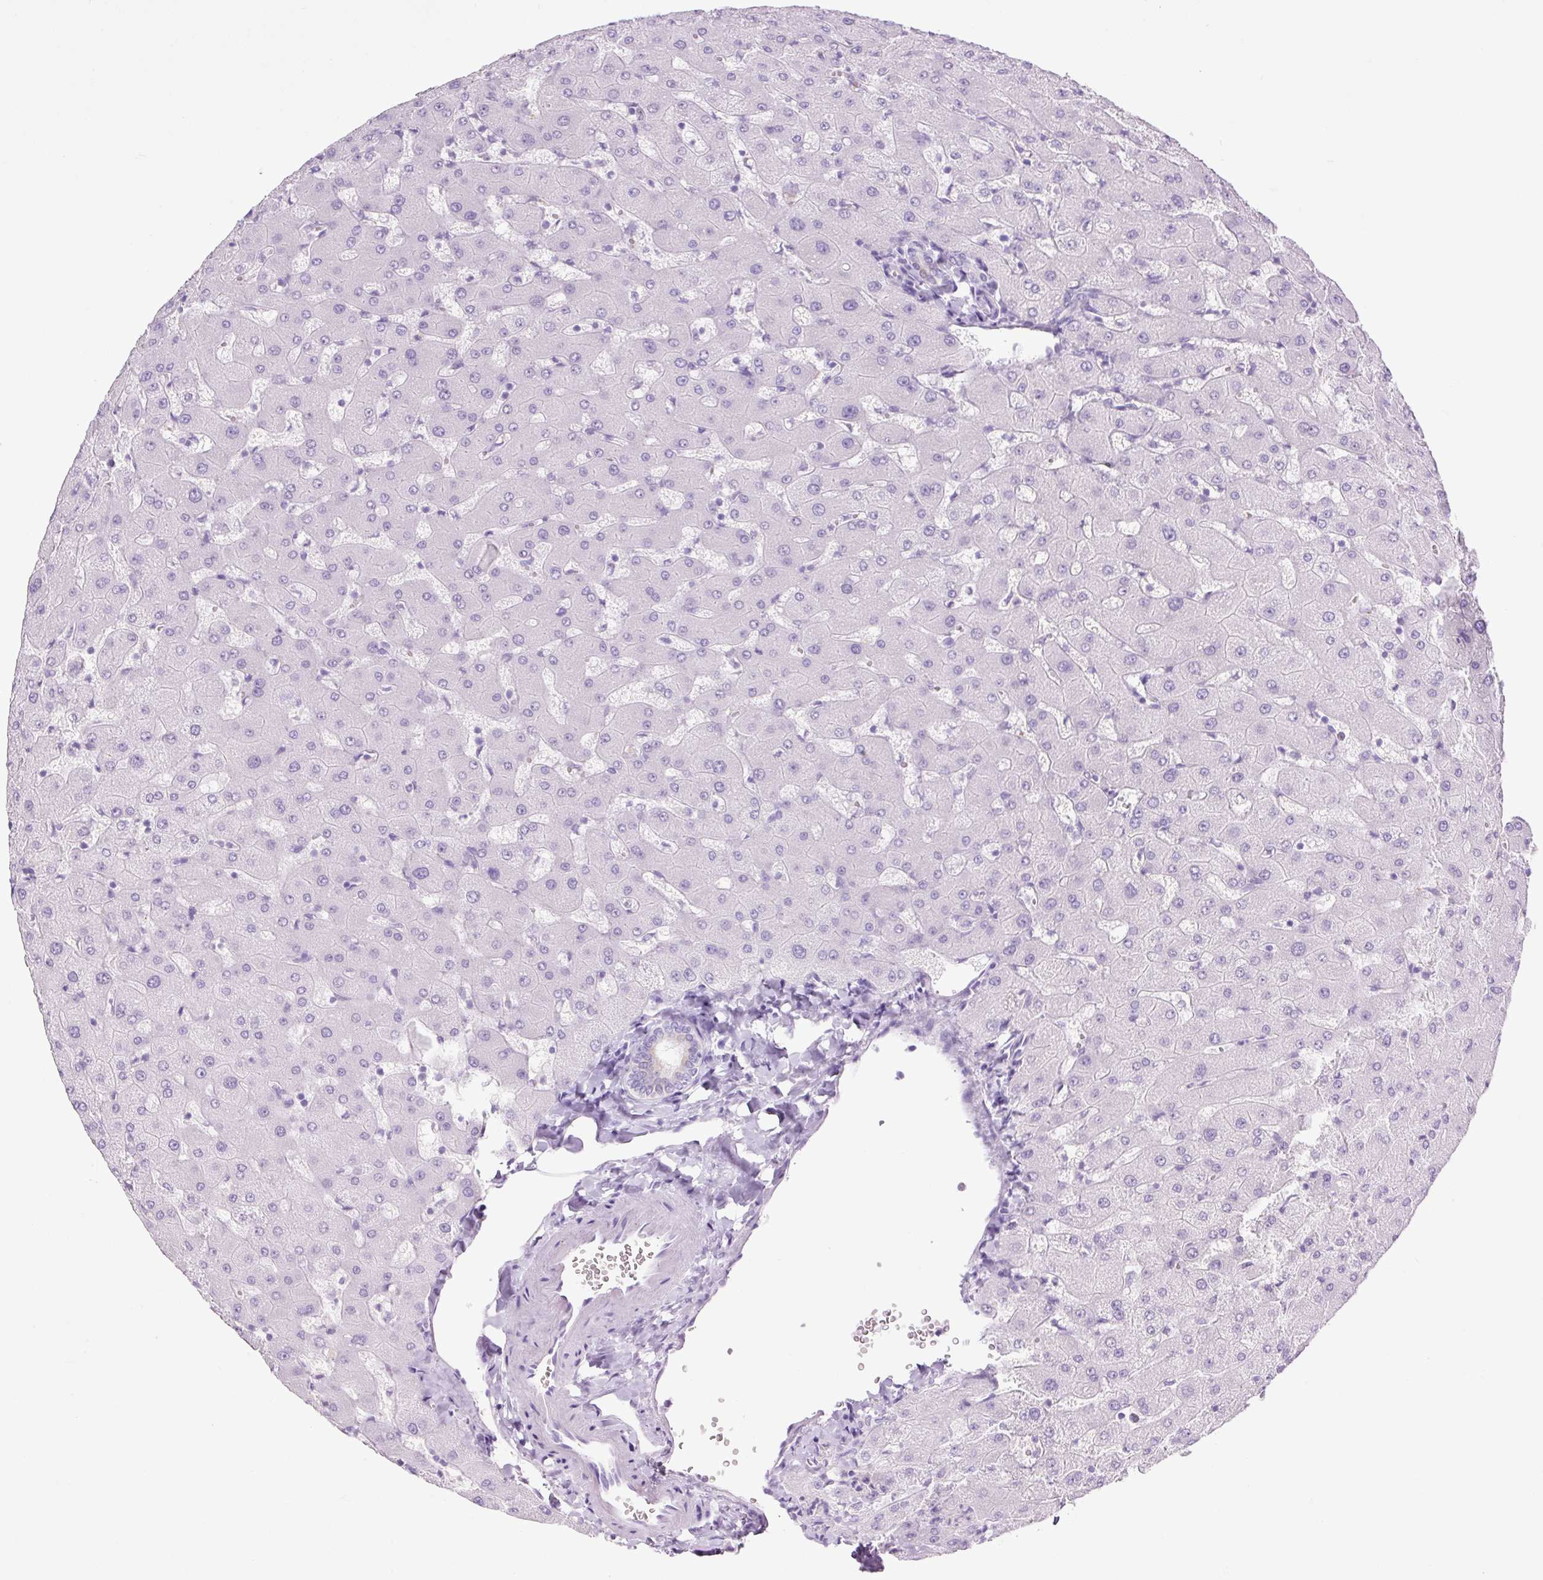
{"staining": {"intensity": "negative", "quantity": "none", "location": "none"}, "tissue": "liver", "cell_type": "Cholangiocytes", "image_type": "normal", "snomed": [{"axis": "morphology", "description": "Normal tissue, NOS"}, {"axis": "topography", "description": "Liver"}], "caption": "Immunohistochemistry of normal liver demonstrates no positivity in cholangiocytes.", "gene": "TFF2", "patient": {"sex": "female", "age": 63}}